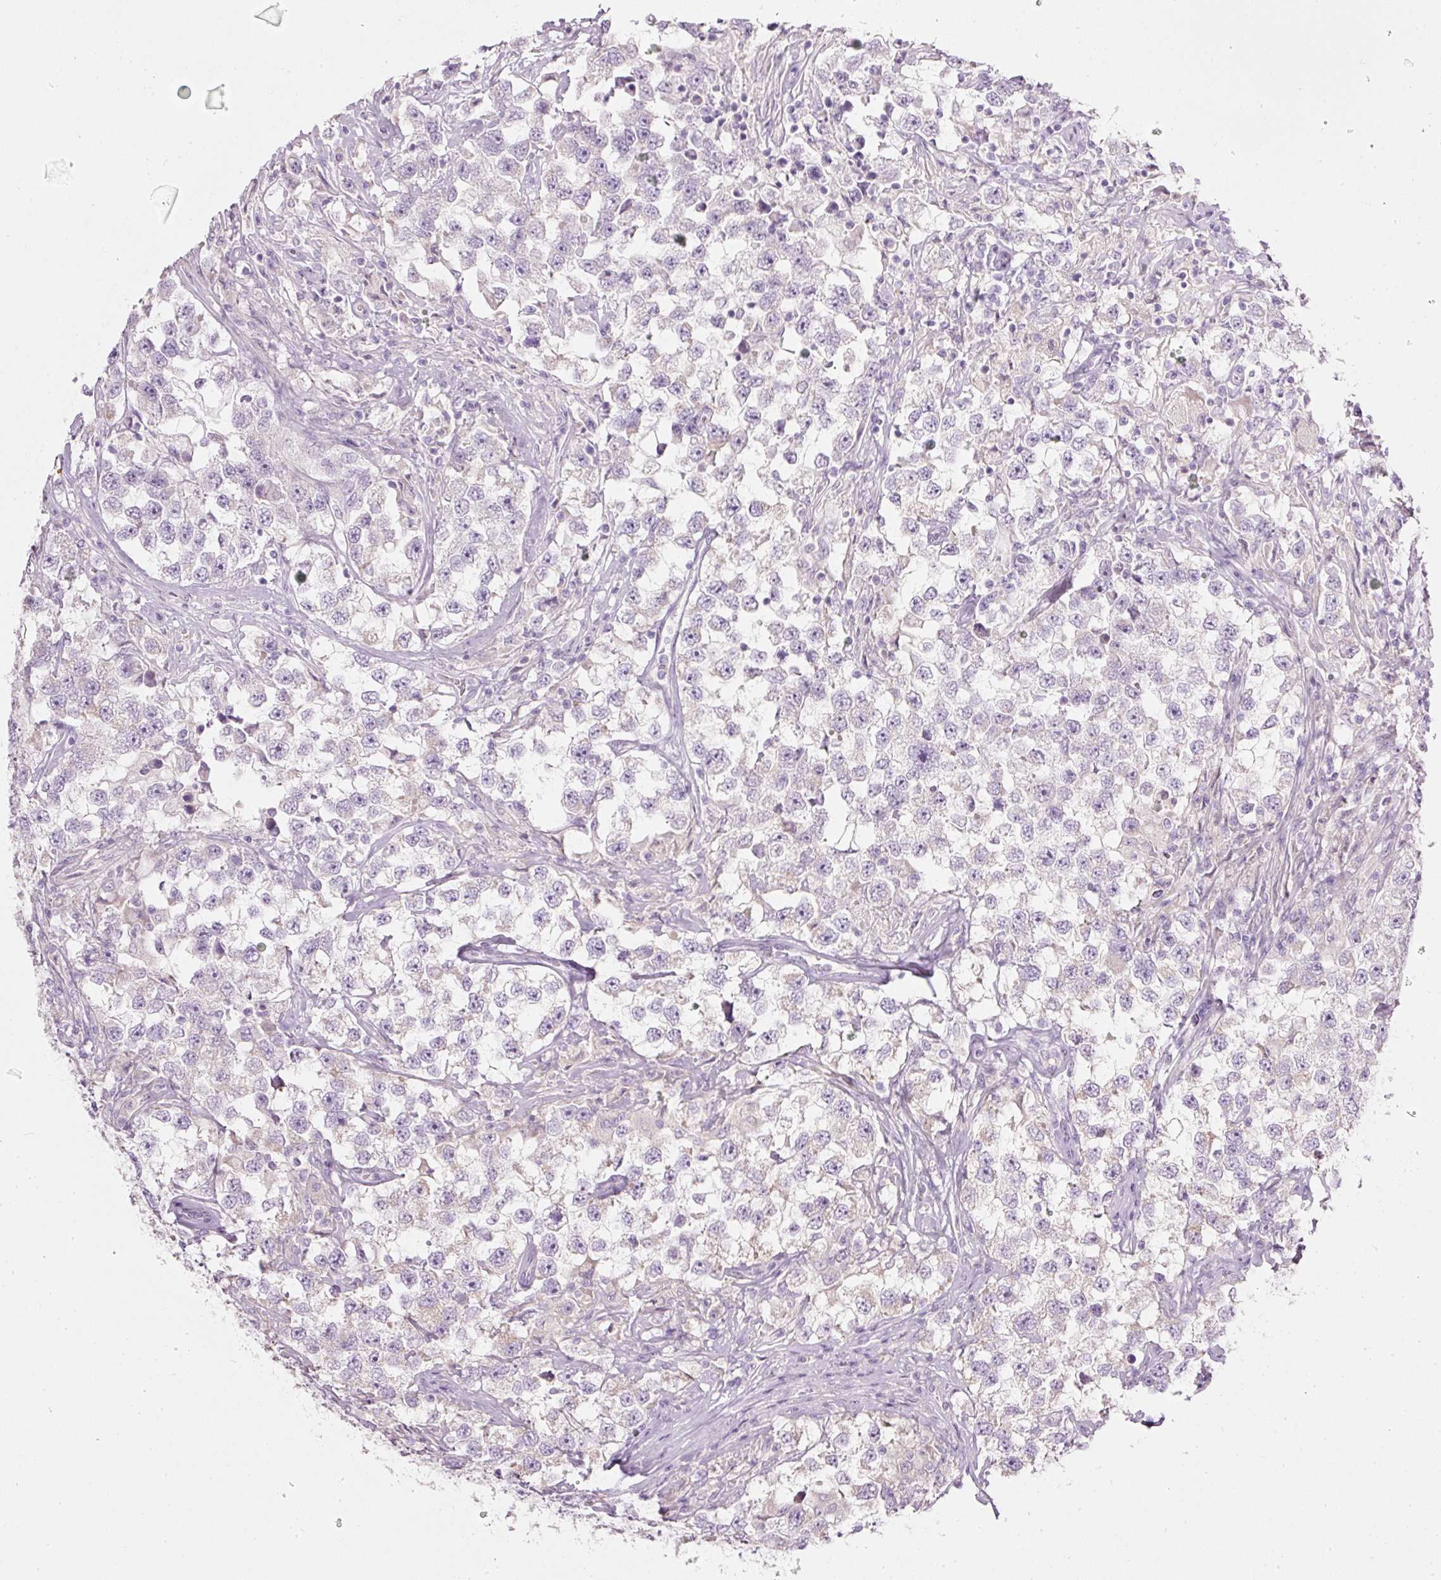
{"staining": {"intensity": "moderate", "quantity": "<25%", "location": "cytoplasmic/membranous"}, "tissue": "testis cancer", "cell_type": "Tumor cells", "image_type": "cancer", "snomed": [{"axis": "morphology", "description": "Seminoma, NOS"}, {"axis": "topography", "description": "Testis"}], "caption": "This is an image of IHC staining of testis cancer, which shows moderate staining in the cytoplasmic/membranous of tumor cells.", "gene": "PDXDC1", "patient": {"sex": "male", "age": 46}}